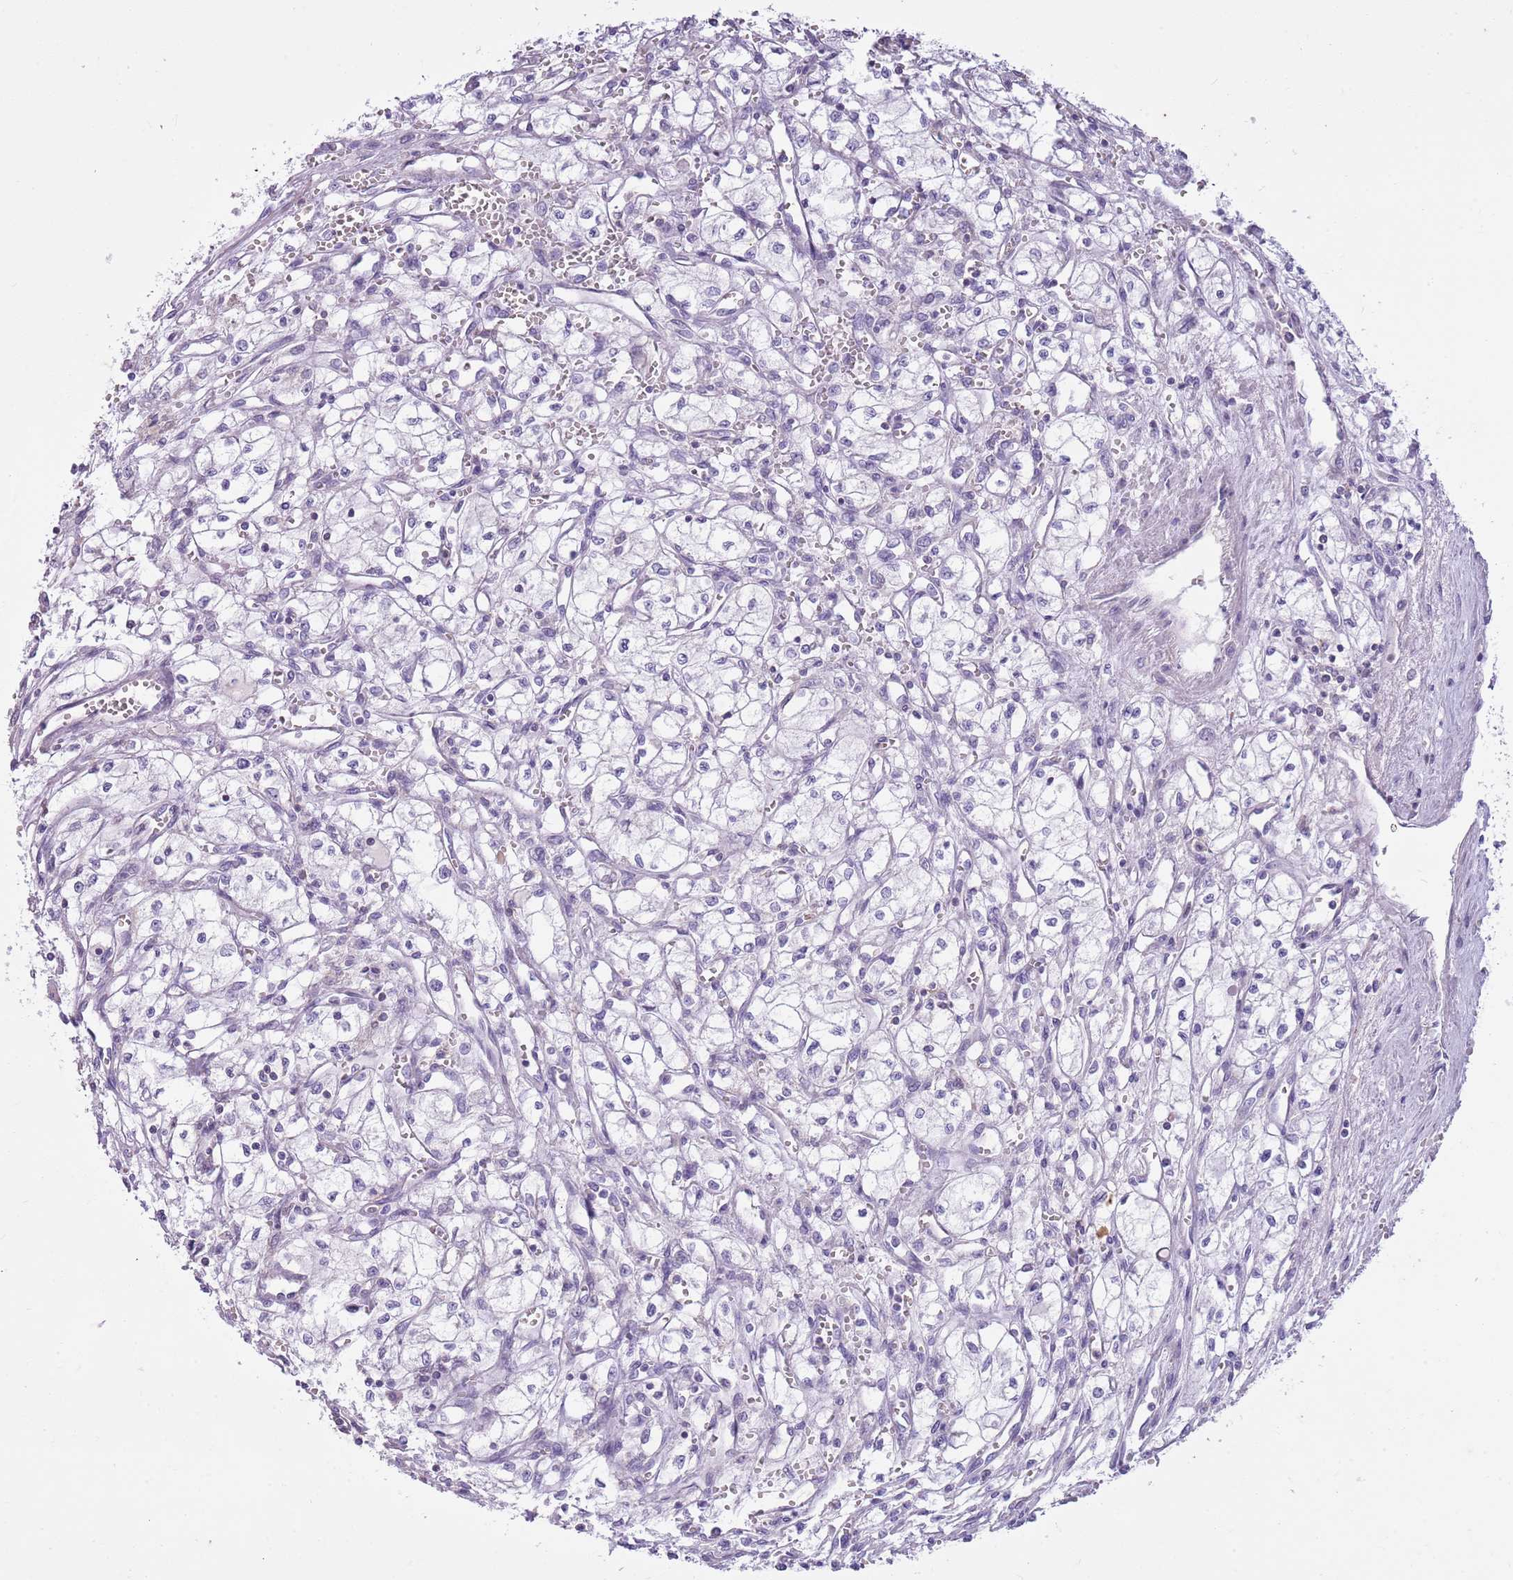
{"staining": {"intensity": "negative", "quantity": "none", "location": "none"}, "tissue": "renal cancer", "cell_type": "Tumor cells", "image_type": "cancer", "snomed": [{"axis": "morphology", "description": "Adenocarcinoma, NOS"}, {"axis": "topography", "description": "Kidney"}], "caption": "The immunohistochemistry micrograph has no significant expression in tumor cells of renal adenocarcinoma tissue. (DAB (3,3'-diaminobenzidine) IHC visualized using brightfield microscopy, high magnification).", "gene": "CNPPD1", "patient": {"sex": "male", "age": 59}}